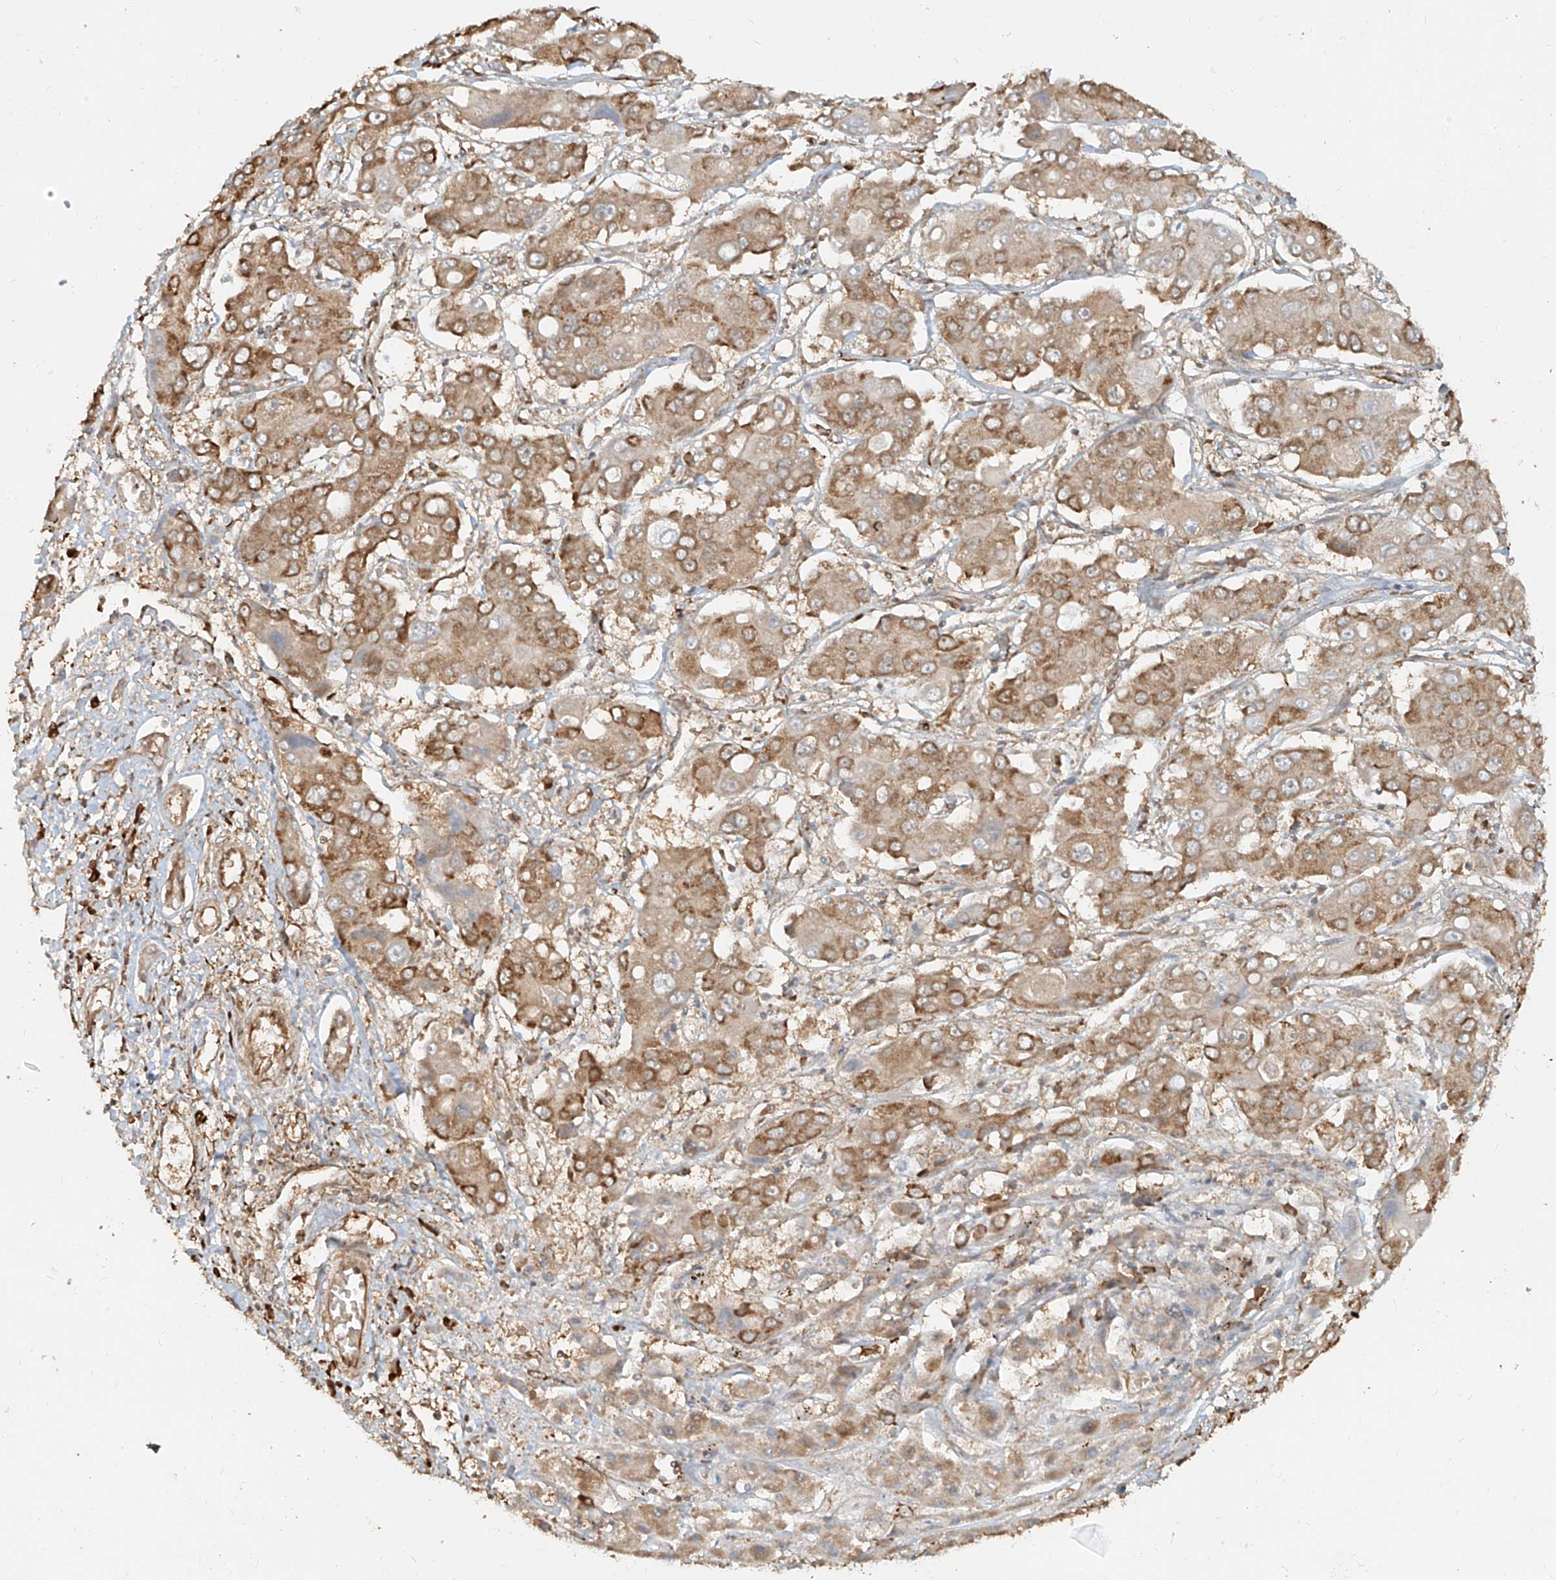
{"staining": {"intensity": "moderate", "quantity": ">75%", "location": "cytoplasmic/membranous"}, "tissue": "liver cancer", "cell_type": "Tumor cells", "image_type": "cancer", "snomed": [{"axis": "morphology", "description": "Cholangiocarcinoma"}, {"axis": "topography", "description": "Liver"}], "caption": "The micrograph demonstrates immunohistochemical staining of liver cancer. There is moderate cytoplasmic/membranous positivity is seen in approximately >75% of tumor cells.", "gene": "UBE2K", "patient": {"sex": "male", "age": 67}}